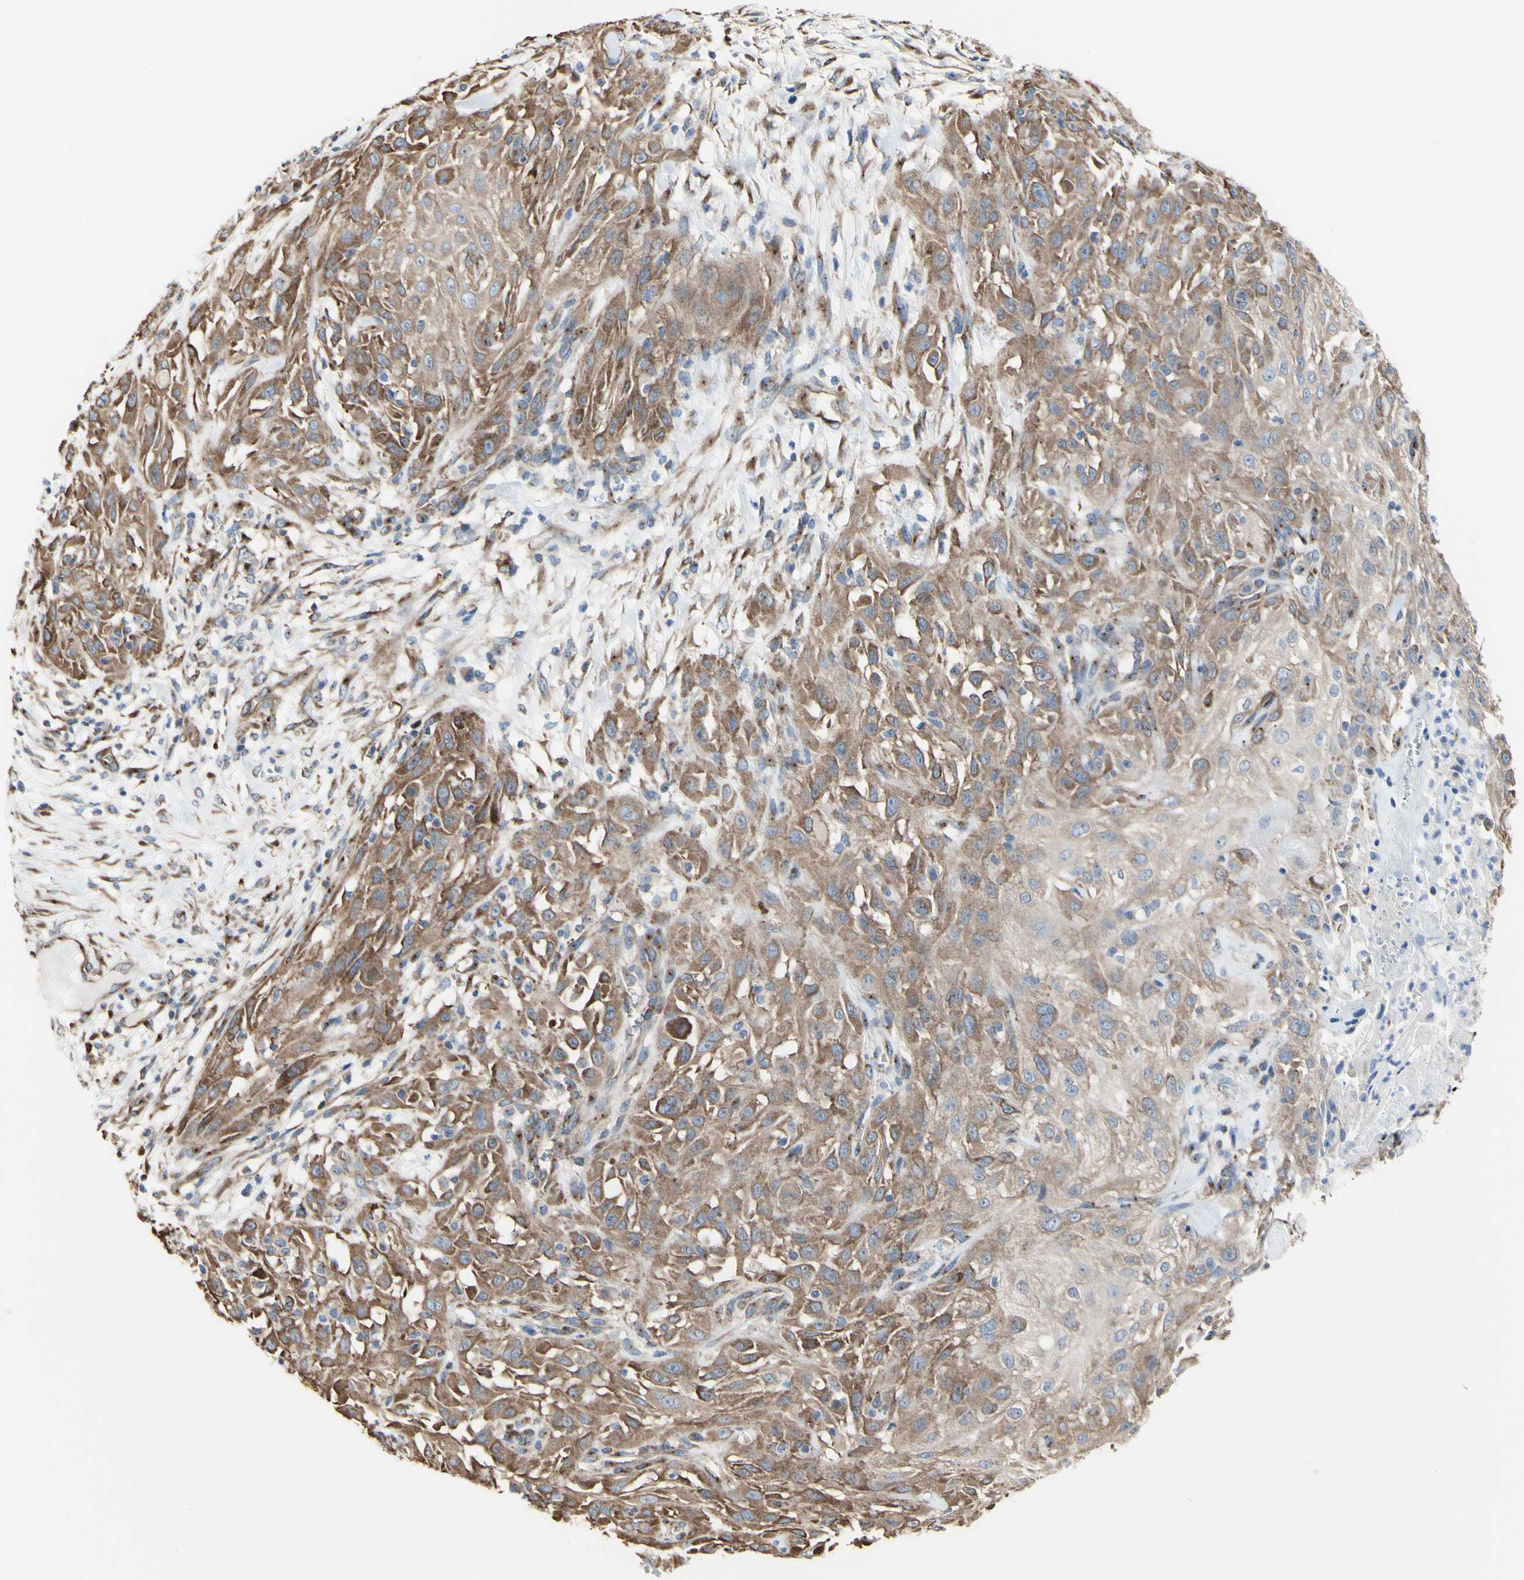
{"staining": {"intensity": "moderate", "quantity": ">75%", "location": "cytoplasmic/membranous"}, "tissue": "skin cancer", "cell_type": "Tumor cells", "image_type": "cancer", "snomed": [{"axis": "morphology", "description": "Squamous cell carcinoma, NOS"}, {"axis": "topography", "description": "Skin"}], "caption": "Squamous cell carcinoma (skin) was stained to show a protein in brown. There is medium levels of moderate cytoplasmic/membranous positivity in approximately >75% of tumor cells. (DAB IHC, brown staining for protein, blue staining for nuclei).", "gene": "LRIG3", "patient": {"sex": "male", "age": 75}}